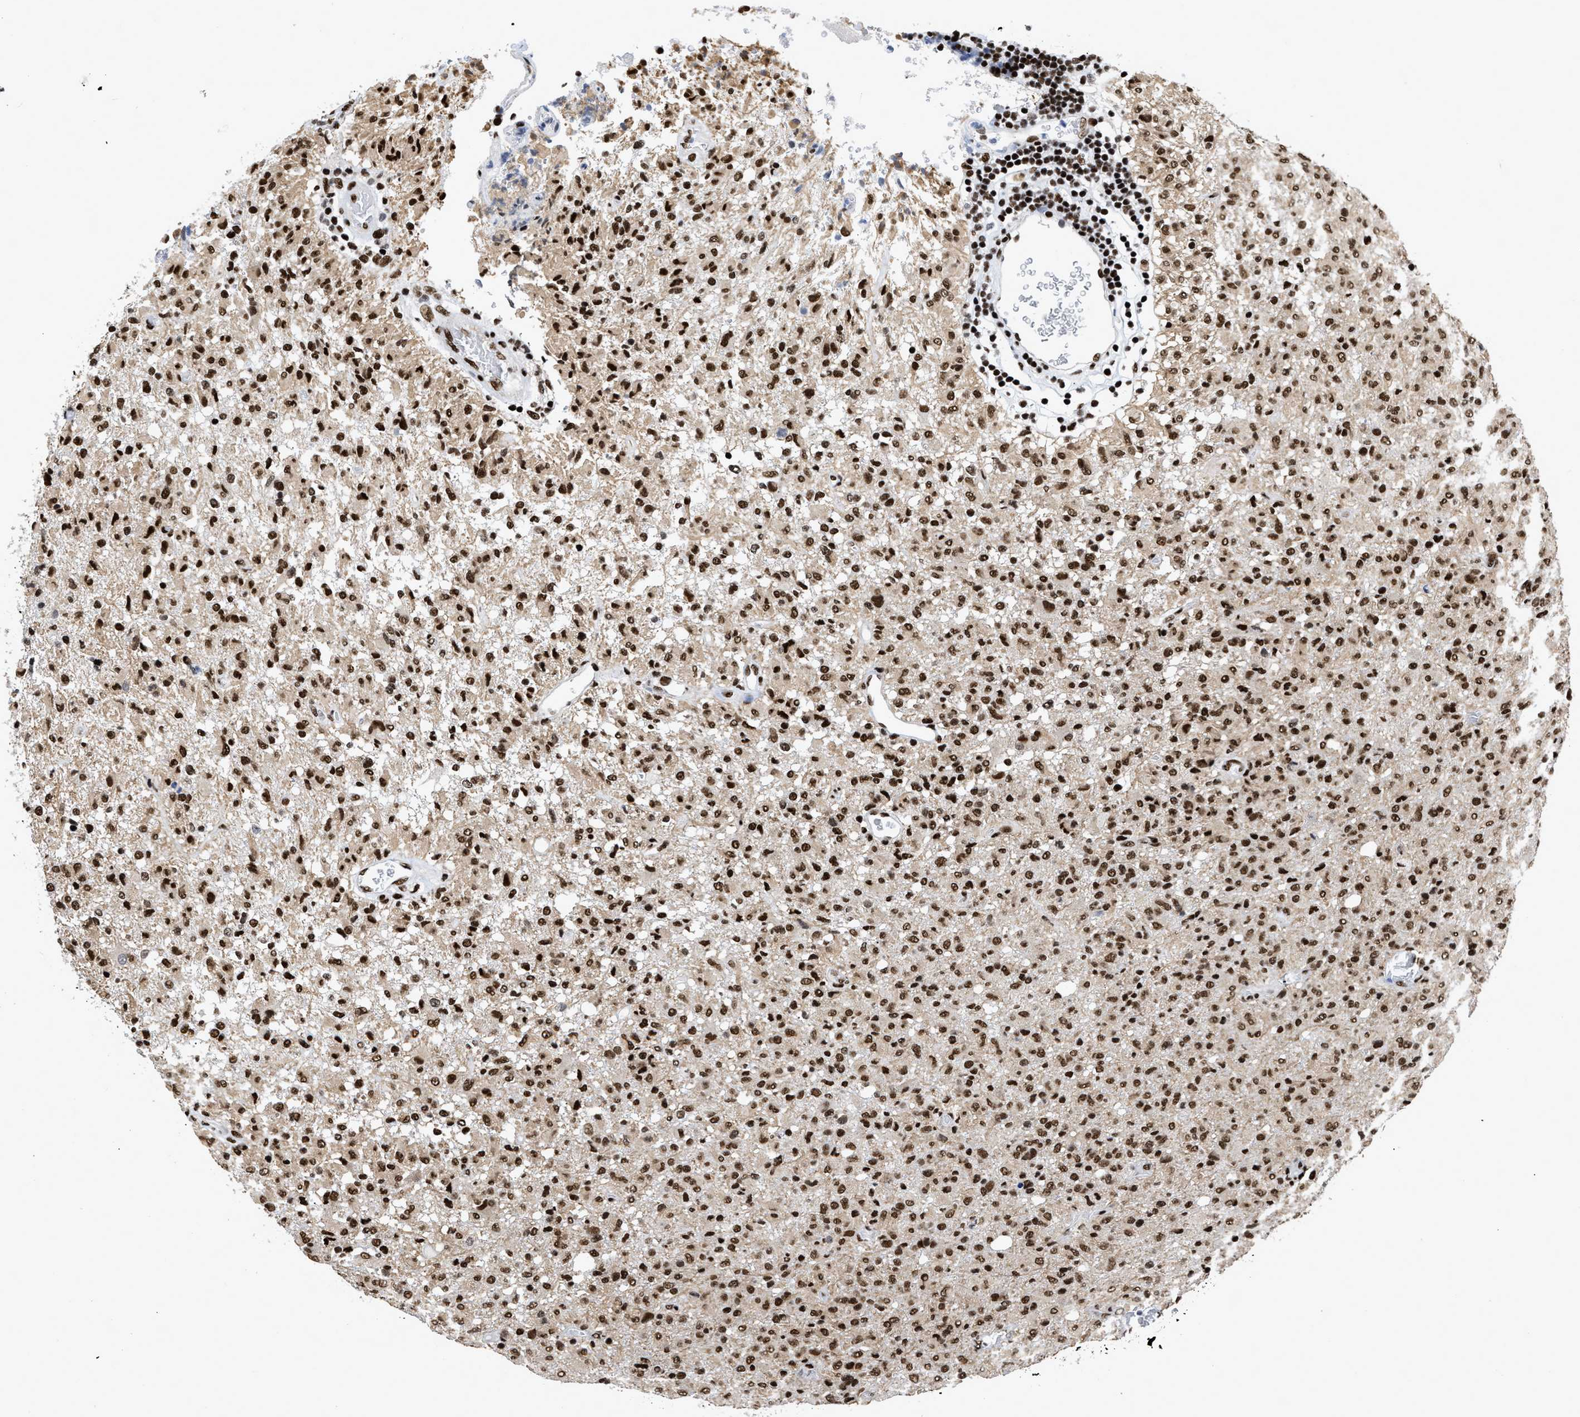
{"staining": {"intensity": "strong", "quantity": ">75%", "location": "nuclear"}, "tissue": "glioma", "cell_type": "Tumor cells", "image_type": "cancer", "snomed": [{"axis": "morphology", "description": "Glioma, malignant, High grade"}, {"axis": "topography", "description": "Brain"}], "caption": "Immunohistochemistry staining of malignant glioma (high-grade), which shows high levels of strong nuclear expression in approximately >75% of tumor cells indicating strong nuclear protein positivity. The staining was performed using DAB (brown) for protein detection and nuclei were counterstained in hematoxylin (blue).", "gene": "CREB1", "patient": {"sex": "female", "age": 57}}